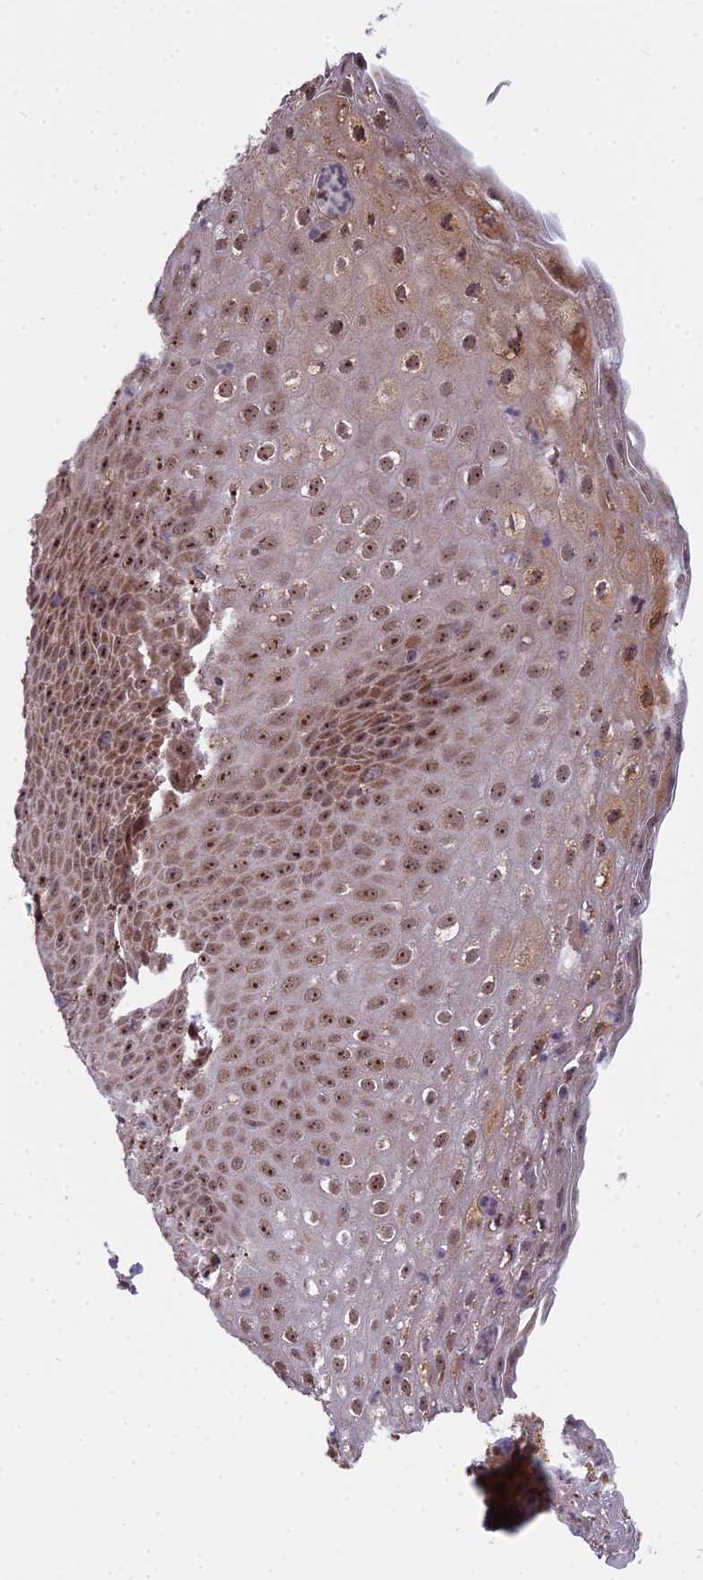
{"staining": {"intensity": "moderate", "quantity": "25%-75%", "location": "nuclear"}, "tissue": "tonsil", "cell_type": "Germinal center cells", "image_type": "normal", "snomed": [{"axis": "morphology", "description": "Normal tissue, NOS"}, {"axis": "topography", "description": "Tonsil"}], "caption": "Approximately 25%-75% of germinal center cells in normal human tonsil reveal moderate nuclear protein expression as visualized by brown immunohistochemical staining.", "gene": "MEOX1", "patient": {"sex": "male", "age": 17}}